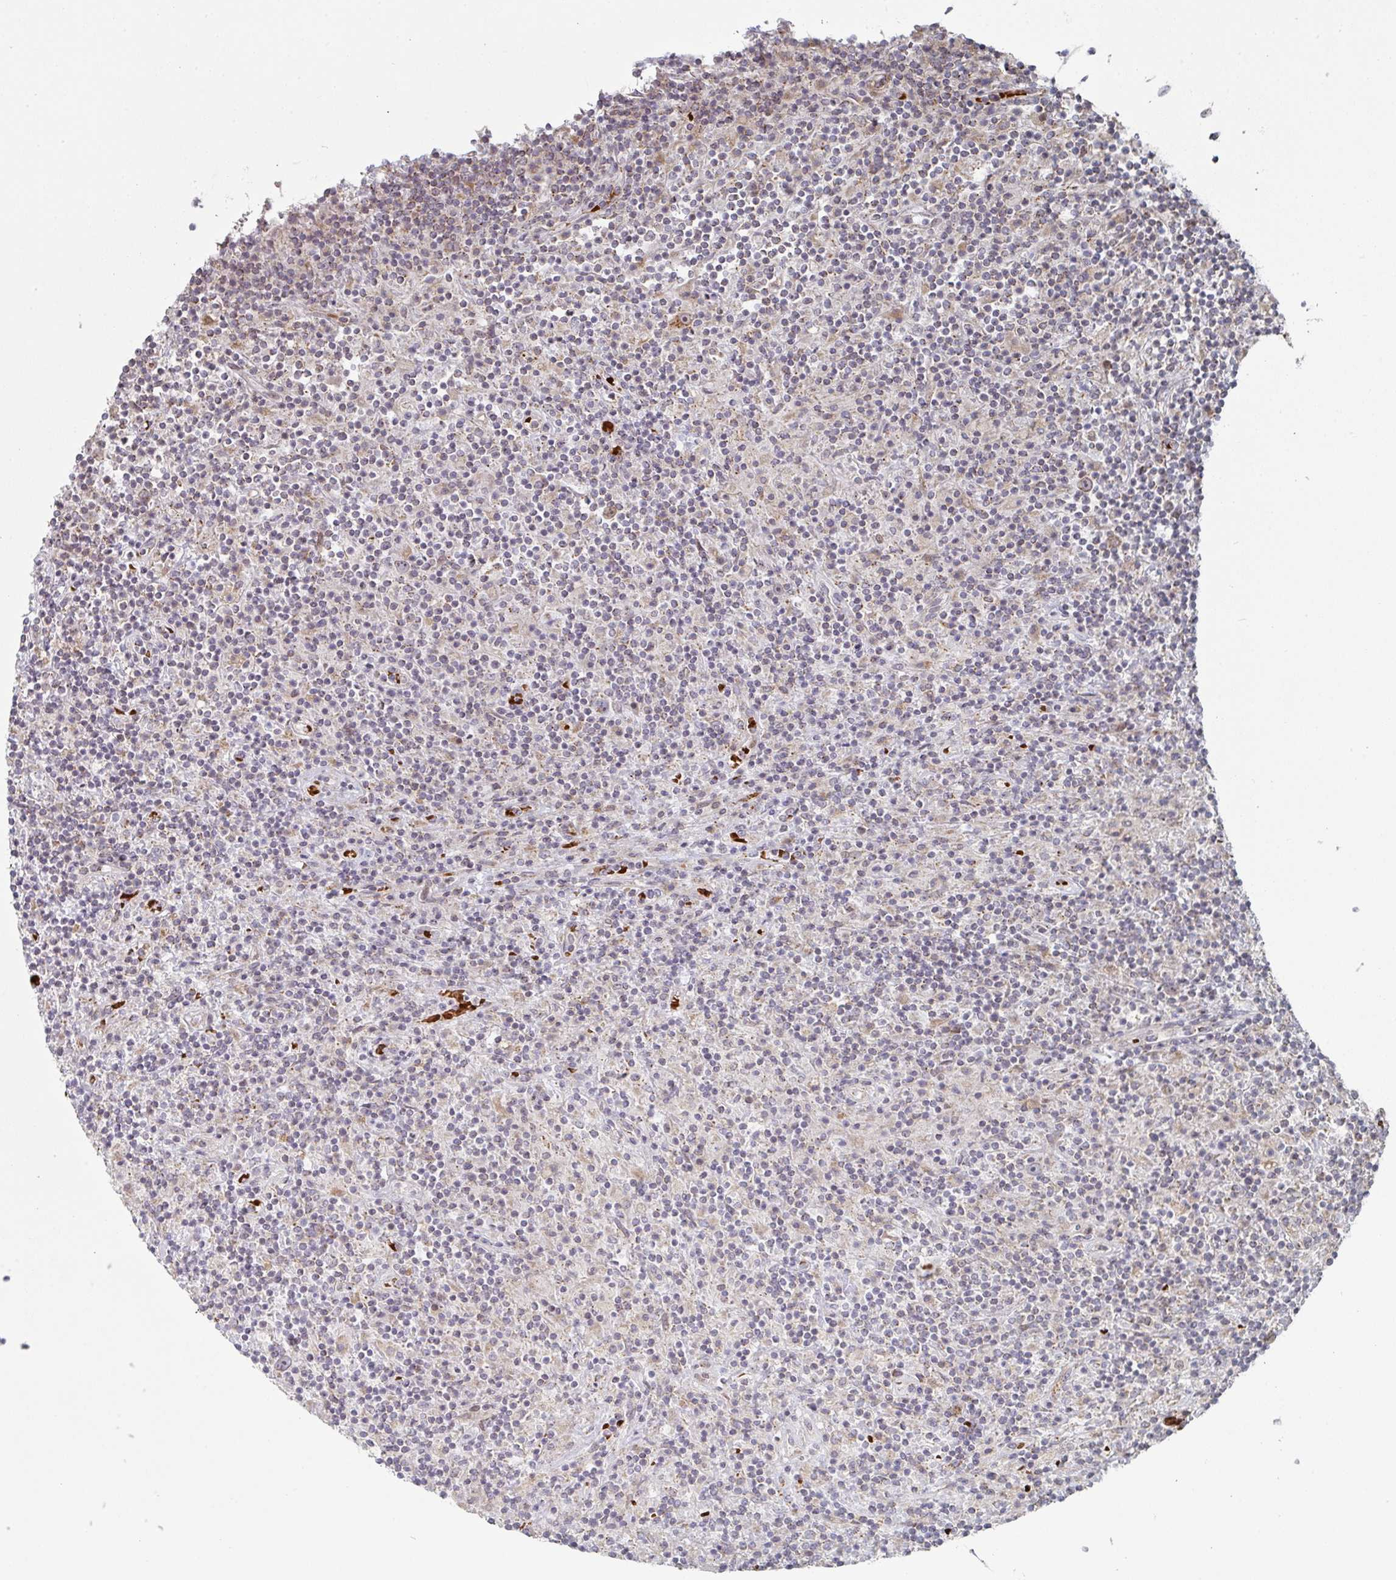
{"staining": {"intensity": "moderate", "quantity": "25%-75%", "location": "cytoplasmic/membranous"}, "tissue": "lymphoma", "cell_type": "Tumor cells", "image_type": "cancer", "snomed": [{"axis": "morphology", "description": "Hodgkin's disease, NOS"}, {"axis": "topography", "description": "Lymph node"}], "caption": "Immunohistochemical staining of Hodgkin's disease reveals medium levels of moderate cytoplasmic/membranous staining in about 25%-75% of tumor cells.", "gene": "ZNF526", "patient": {"sex": "male", "age": 70}}